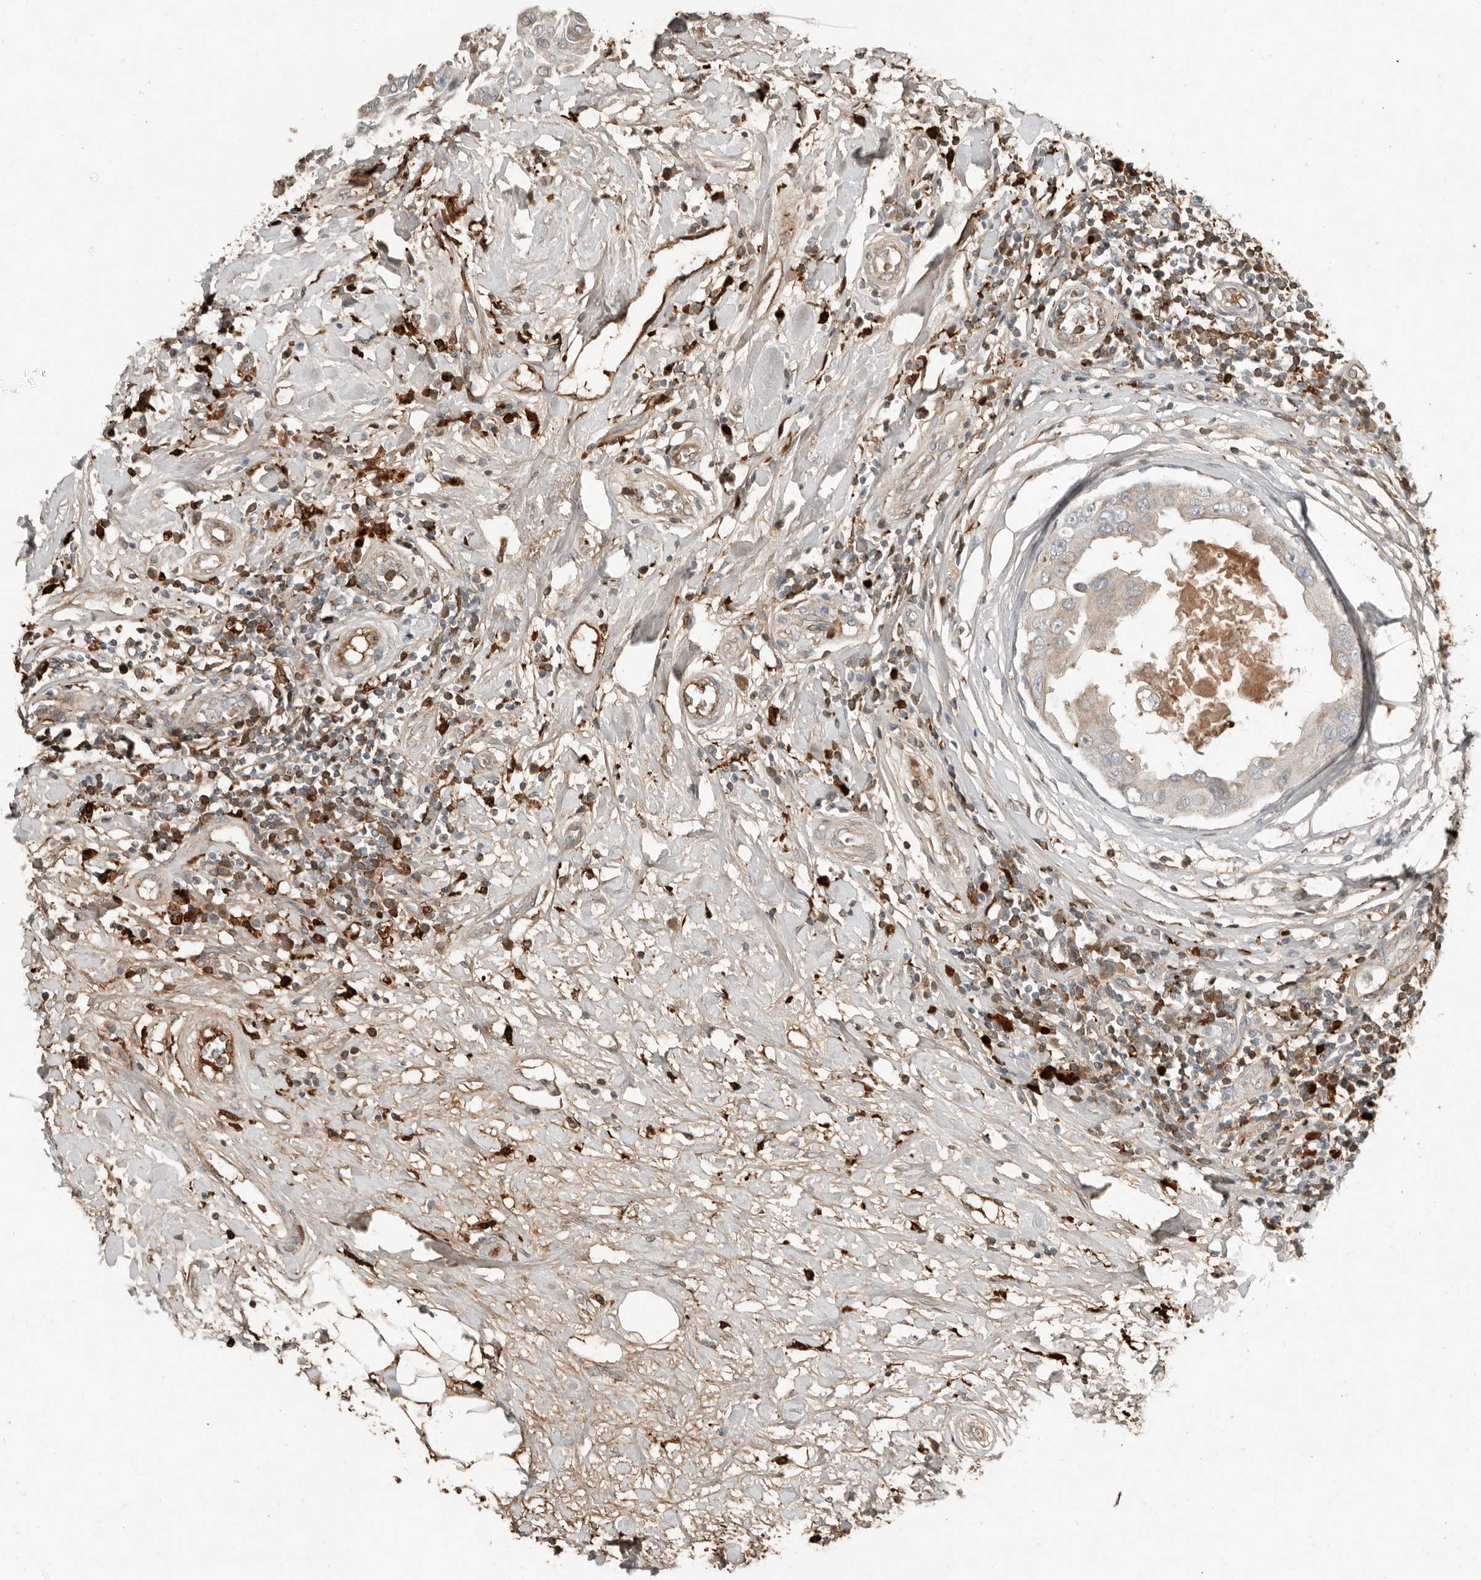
{"staining": {"intensity": "moderate", "quantity": "<25%", "location": "cytoplasmic/membranous"}, "tissue": "breast cancer", "cell_type": "Tumor cells", "image_type": "cancer", "snomed": [{"axis": "morphology", "description": "Duct carcinoma"}, {"axis": "topography", "description": "Breast"}], "caption": "The image displays staining of breast cancer (invasive ductal carcinoma), revealing moderate cytoplasmic/membranous protein staining (brown color) within tumor cells.", "gene": "KLHL38", "patient": {"sex": "female", "age": 27}}